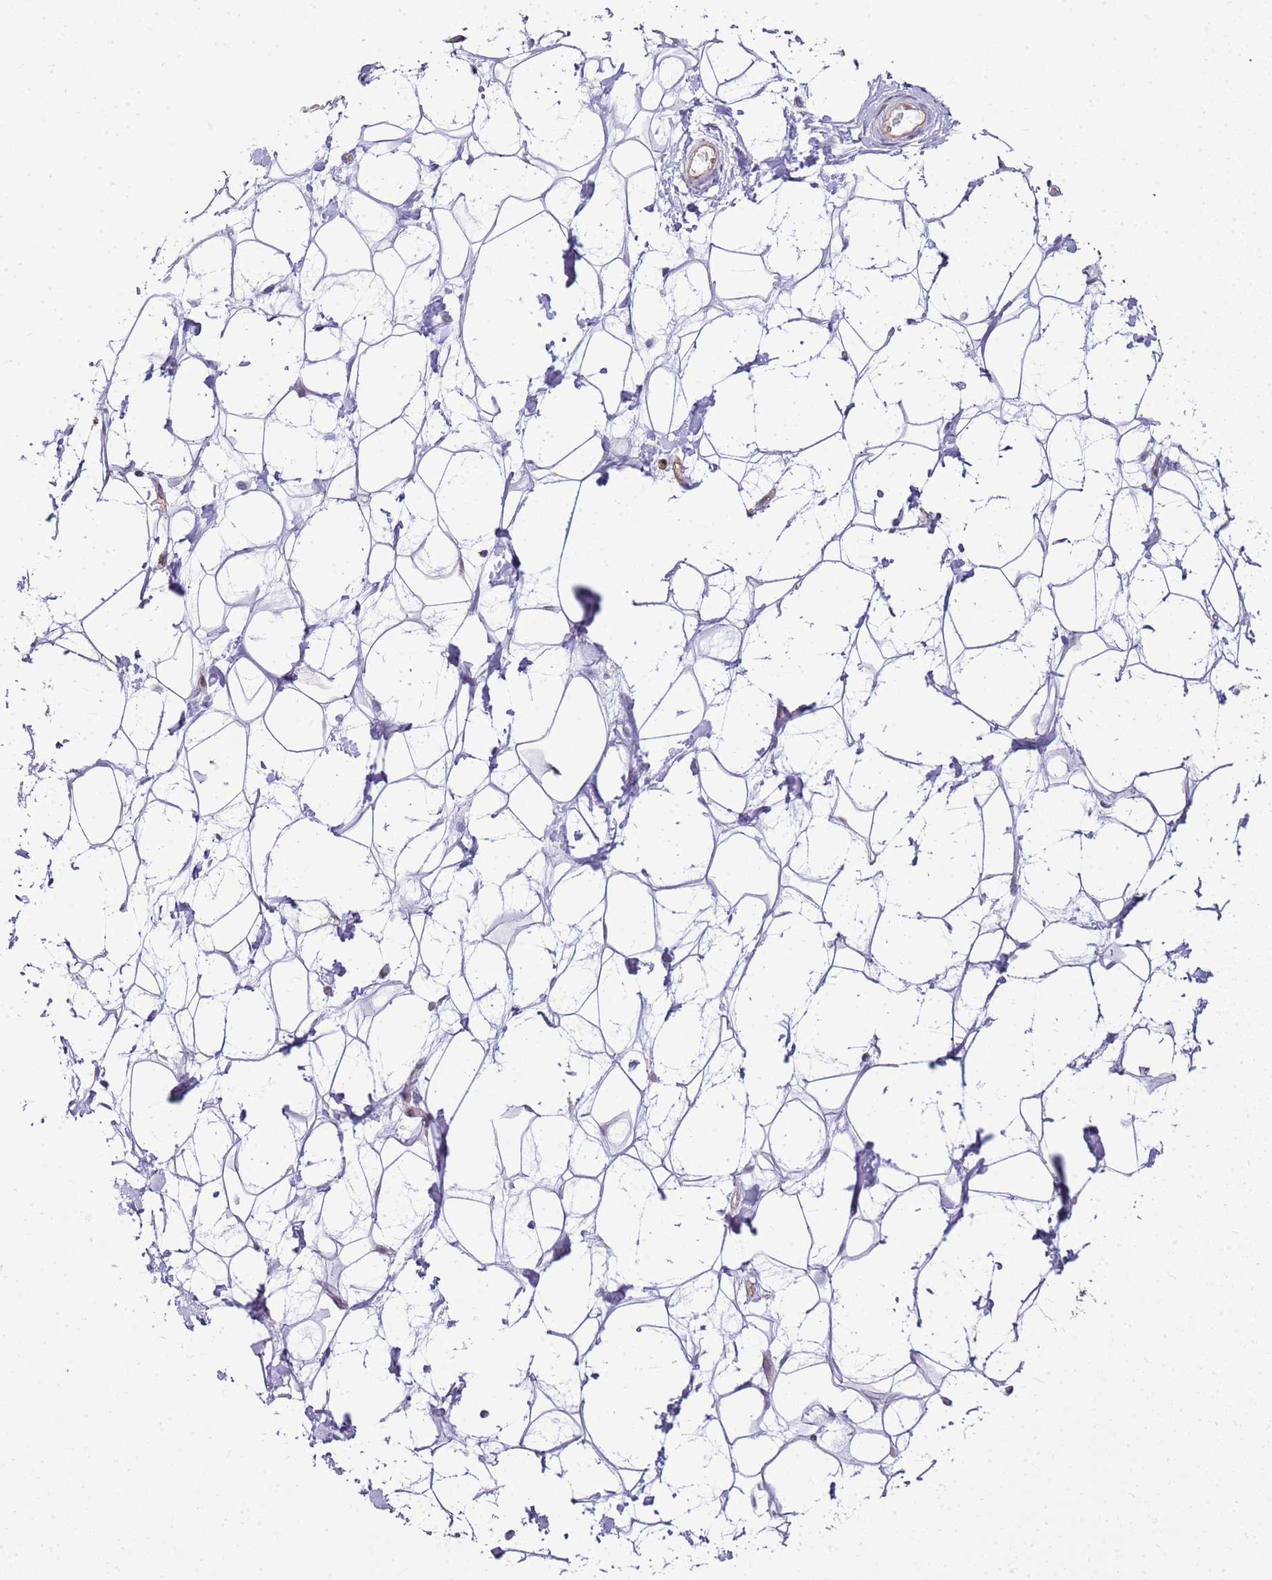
{"staining": {"intensity": "weak", "quantity": ">75%", "location": "cytoplasmic/membranous"}, "tissue": "adipose tissue", "cell_type": "Adipocytes", "image_type": "normal", "snomed": [{"axis": "morphology", "description": "Normal tissue, NOS"}, {"axis": "topography", "description": "Breast"}], "caption": "Approximately >75% of adipocytes in unremarkable human adipose tissue demonstrate weak cytoplasmic/membranous protein expression as visualized by brown immunohistochemical staining.", "gene": "SULT1E1", "patient": {"sex": "female", "age": 26}}